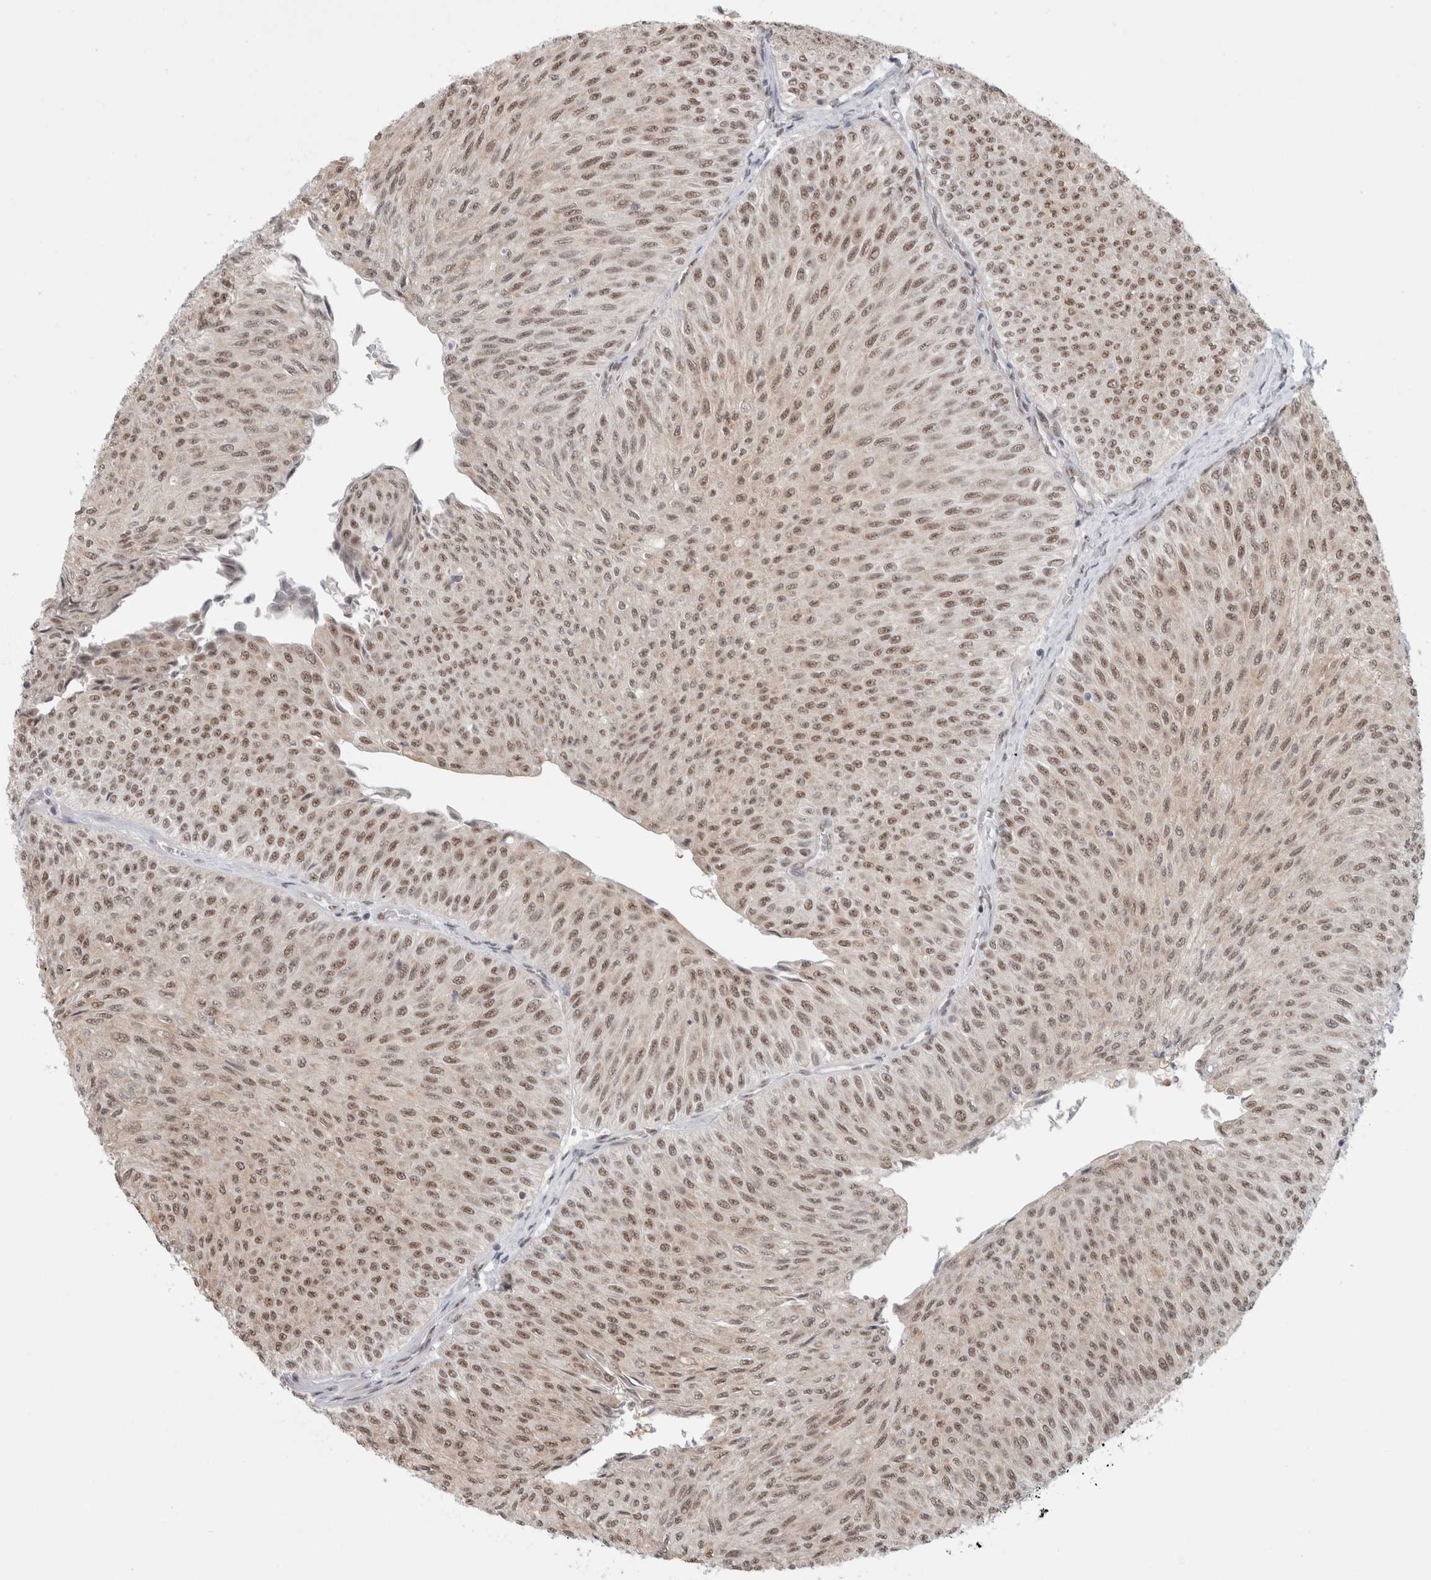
{"staining": {"intensity": "moderate", "quantity": ">75%", "location": "nuclear"}, "tissue": "urothelial cancer", "cell_type": "Tumor cells", "image_type": "cancer", "snomed": [{"axis": "morphology", "description": "Urothelial carcinoma, Low grade"}, {"axis": "topography", "description": "Urinary bladder"}], "caption": "A medium amount of moderate nuclear expression is present in approximately >75% of tumor cells in urothelial carcinoma (low-grade) tissue.", "gene": "TRMT12", "patient": {"sex": "male", "age": 78}}